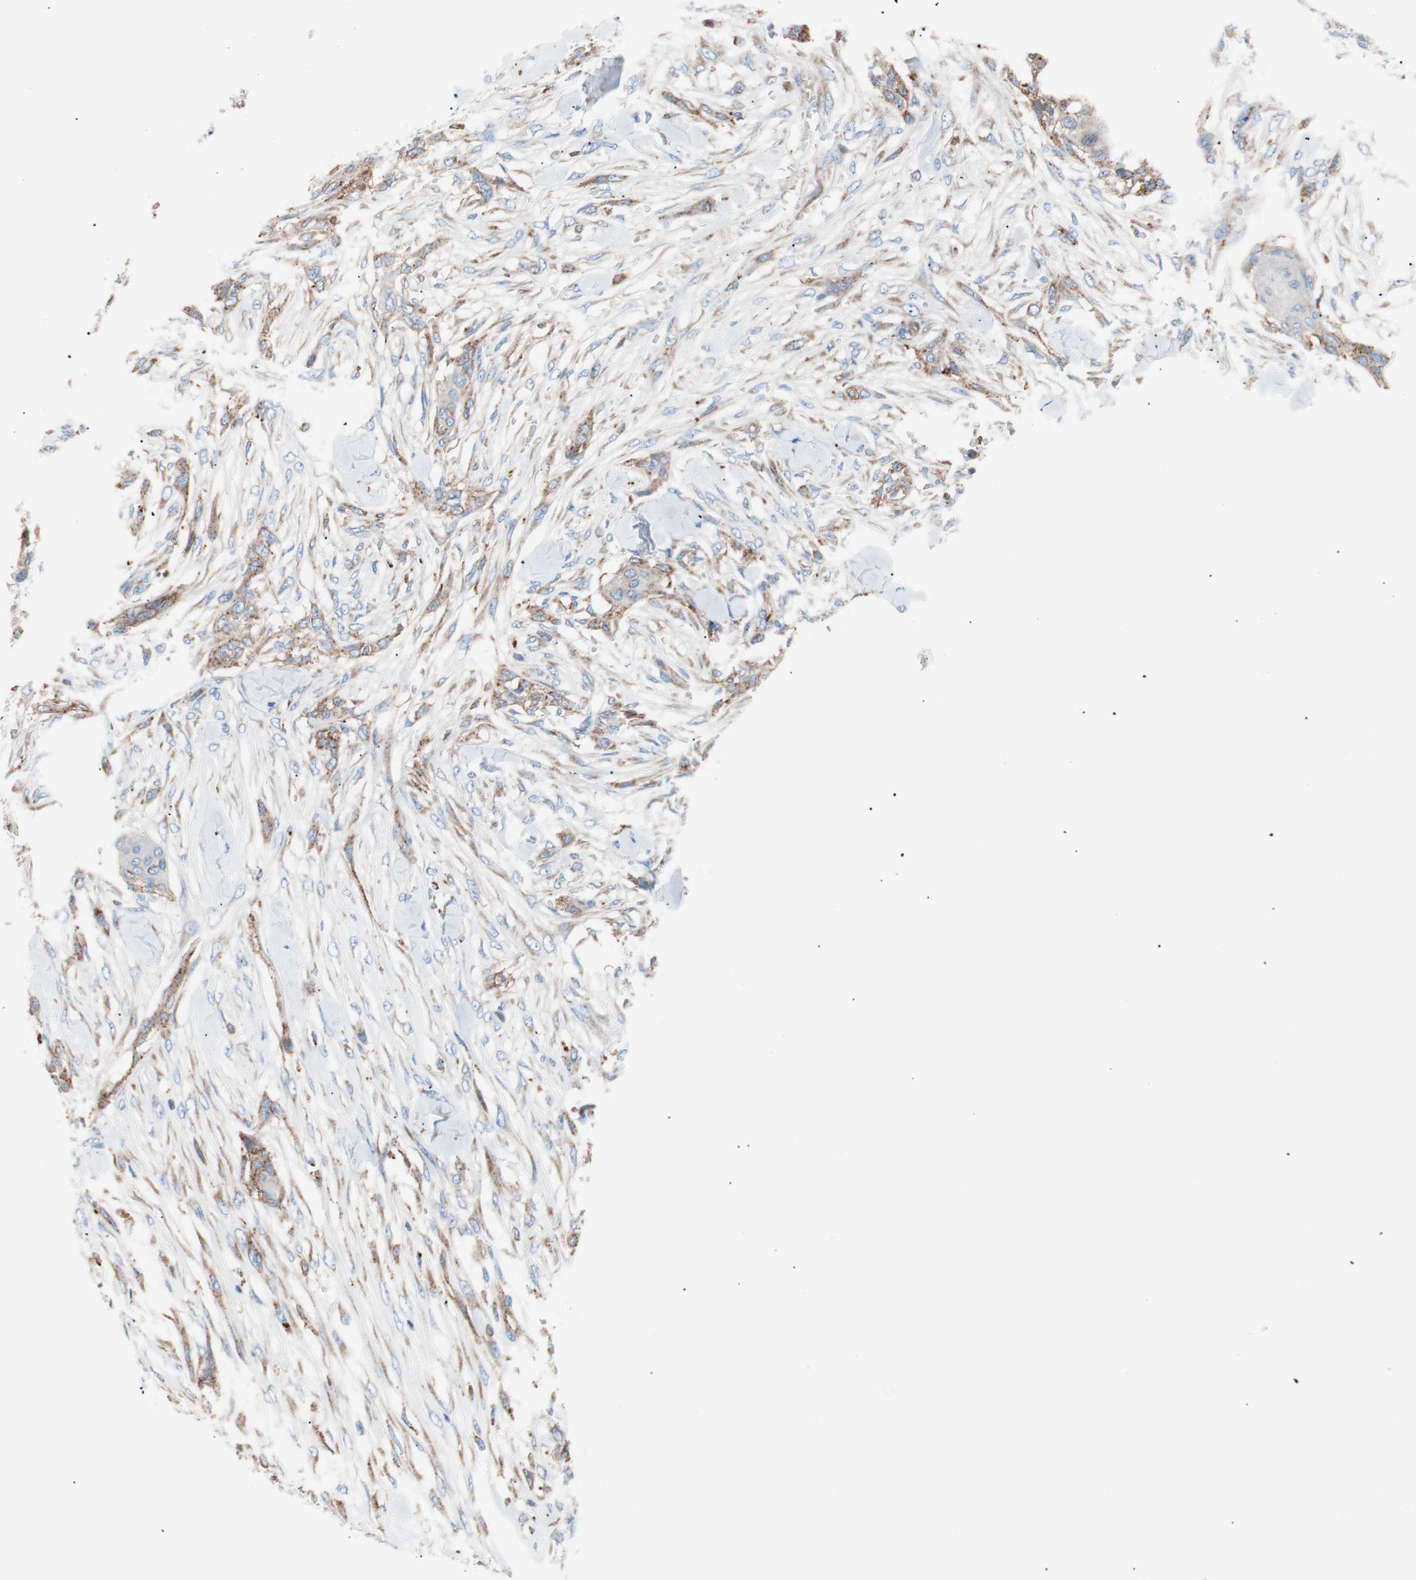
{"staining": {"intensity": "weak", "quantity": ">75%", "location": "cytoplasmic/membranous"}, "tissue": "skin cancer", "cell_type": "Tumor cells", "image_type": "cancer", "snomed": [{"axis": "morphology", "description": "Squamous cell carcinoma, NOS"}, {"axis": "topography", "description": "Skin"}], "caption": "About >75% of tumor cells in skin squamous cell carcinoma display weak cytoplasmic/membranous protein staining as visualized by brown immunohistochemical staining.", "gene": "FLOT2", "patient": {"sex": "female", "age": 59}}